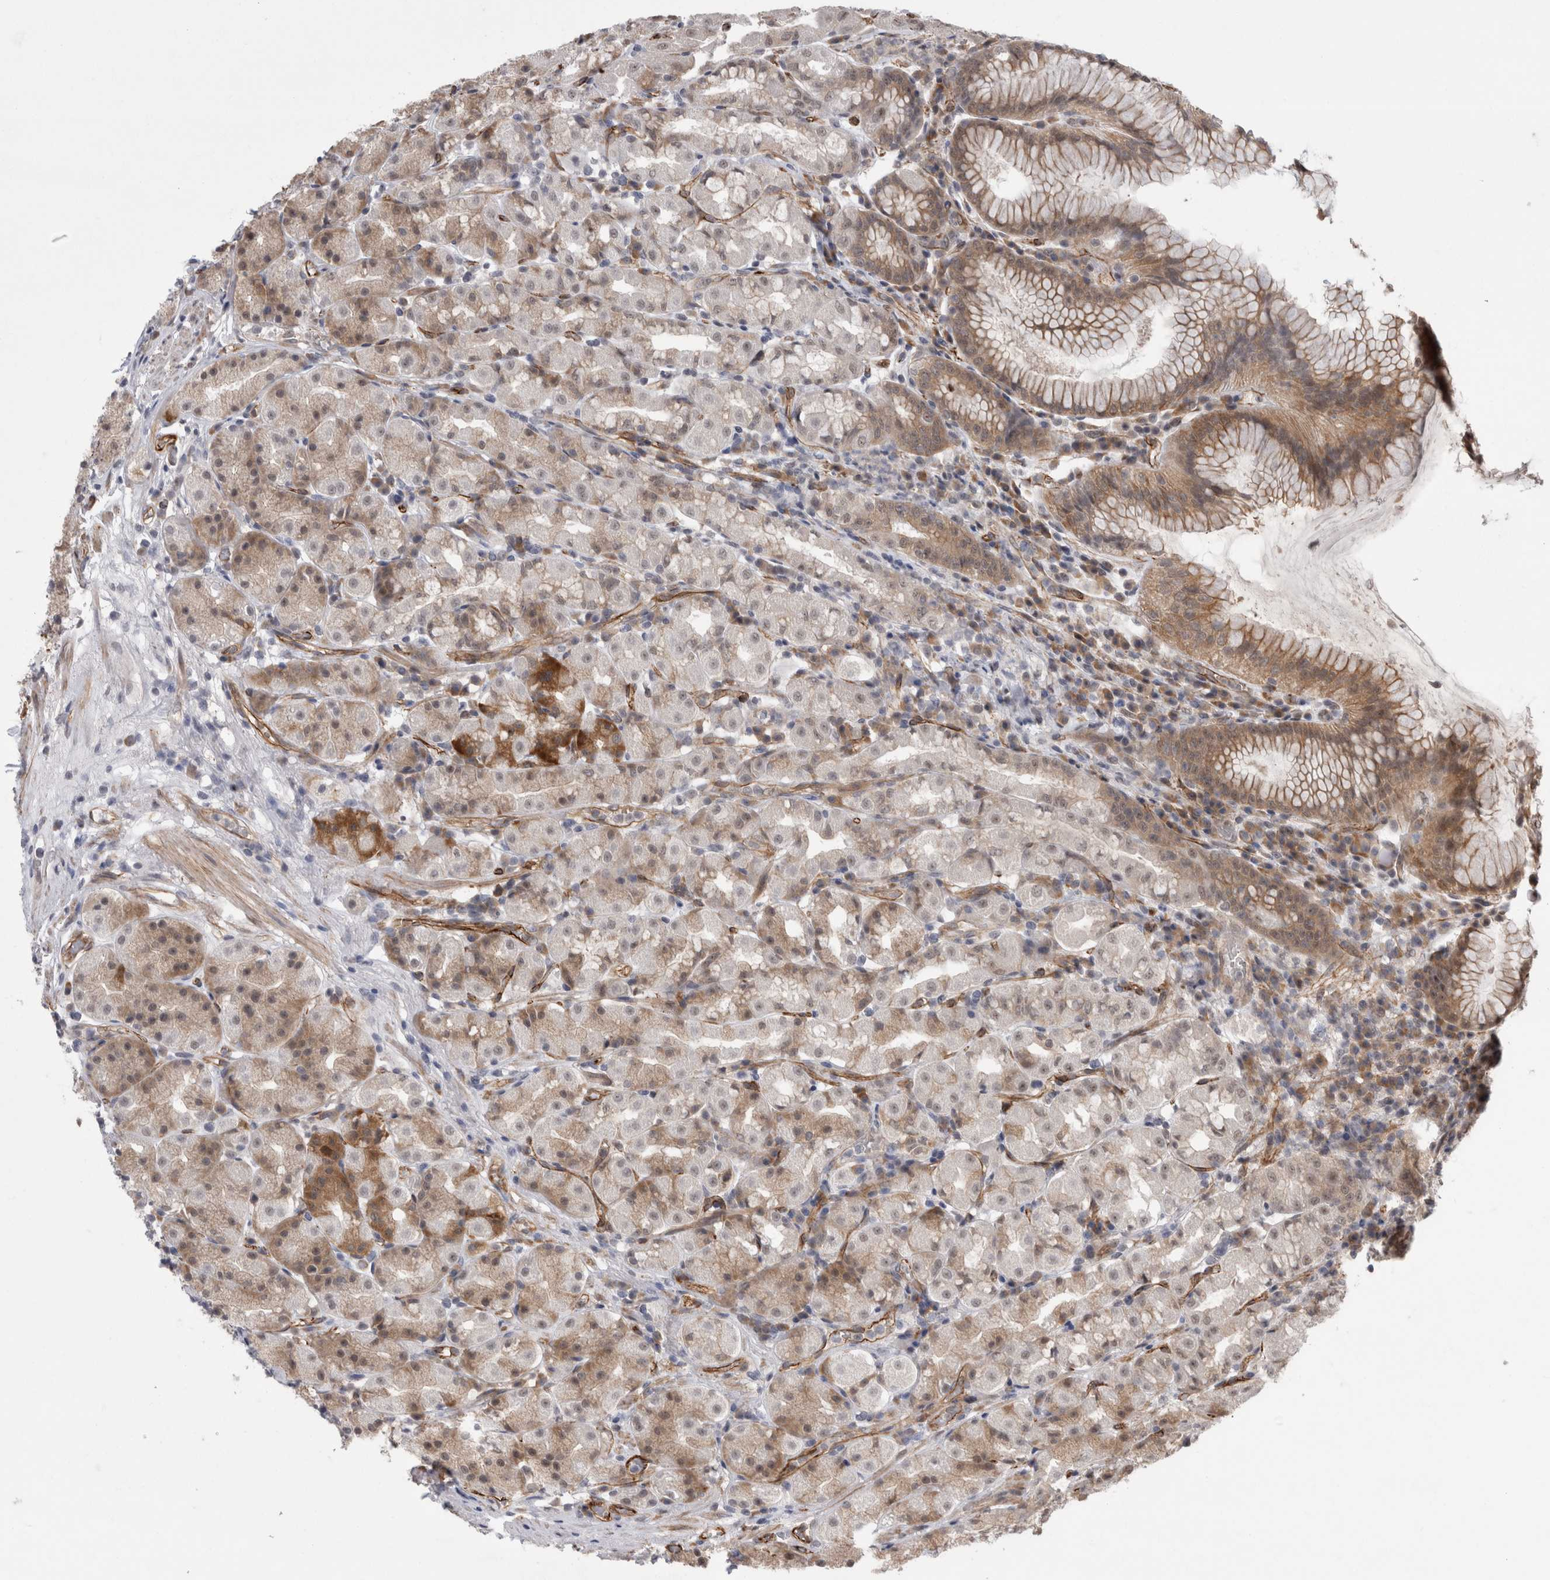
{"staining": {"intensity": "moderate", "quantity": "25%-75%", "location": "cytoplasmic/membranous"}, "tissue": "stomach", "cell_type": "Glandular cells", "image_type": "normal", "snomed": [{"axis": "morphology", "description": "Normal tissue, NOS"}, {"axis": "topography", "description": "Stomach, lower"}], "caption": "Immunohistochemical staining of benign stomach reveals moderate cytoplasmic/membranous protein staining in approximately 25%-75% of glandular cells. The protein is stained brown, and the nuclei are stained in blue (DAB (3,3'-diaminobenzidine) IHC with brightfield microscopy, high magnification).", "gene": "FAM83H", "patient": {"sex": "female", "age": 56}}